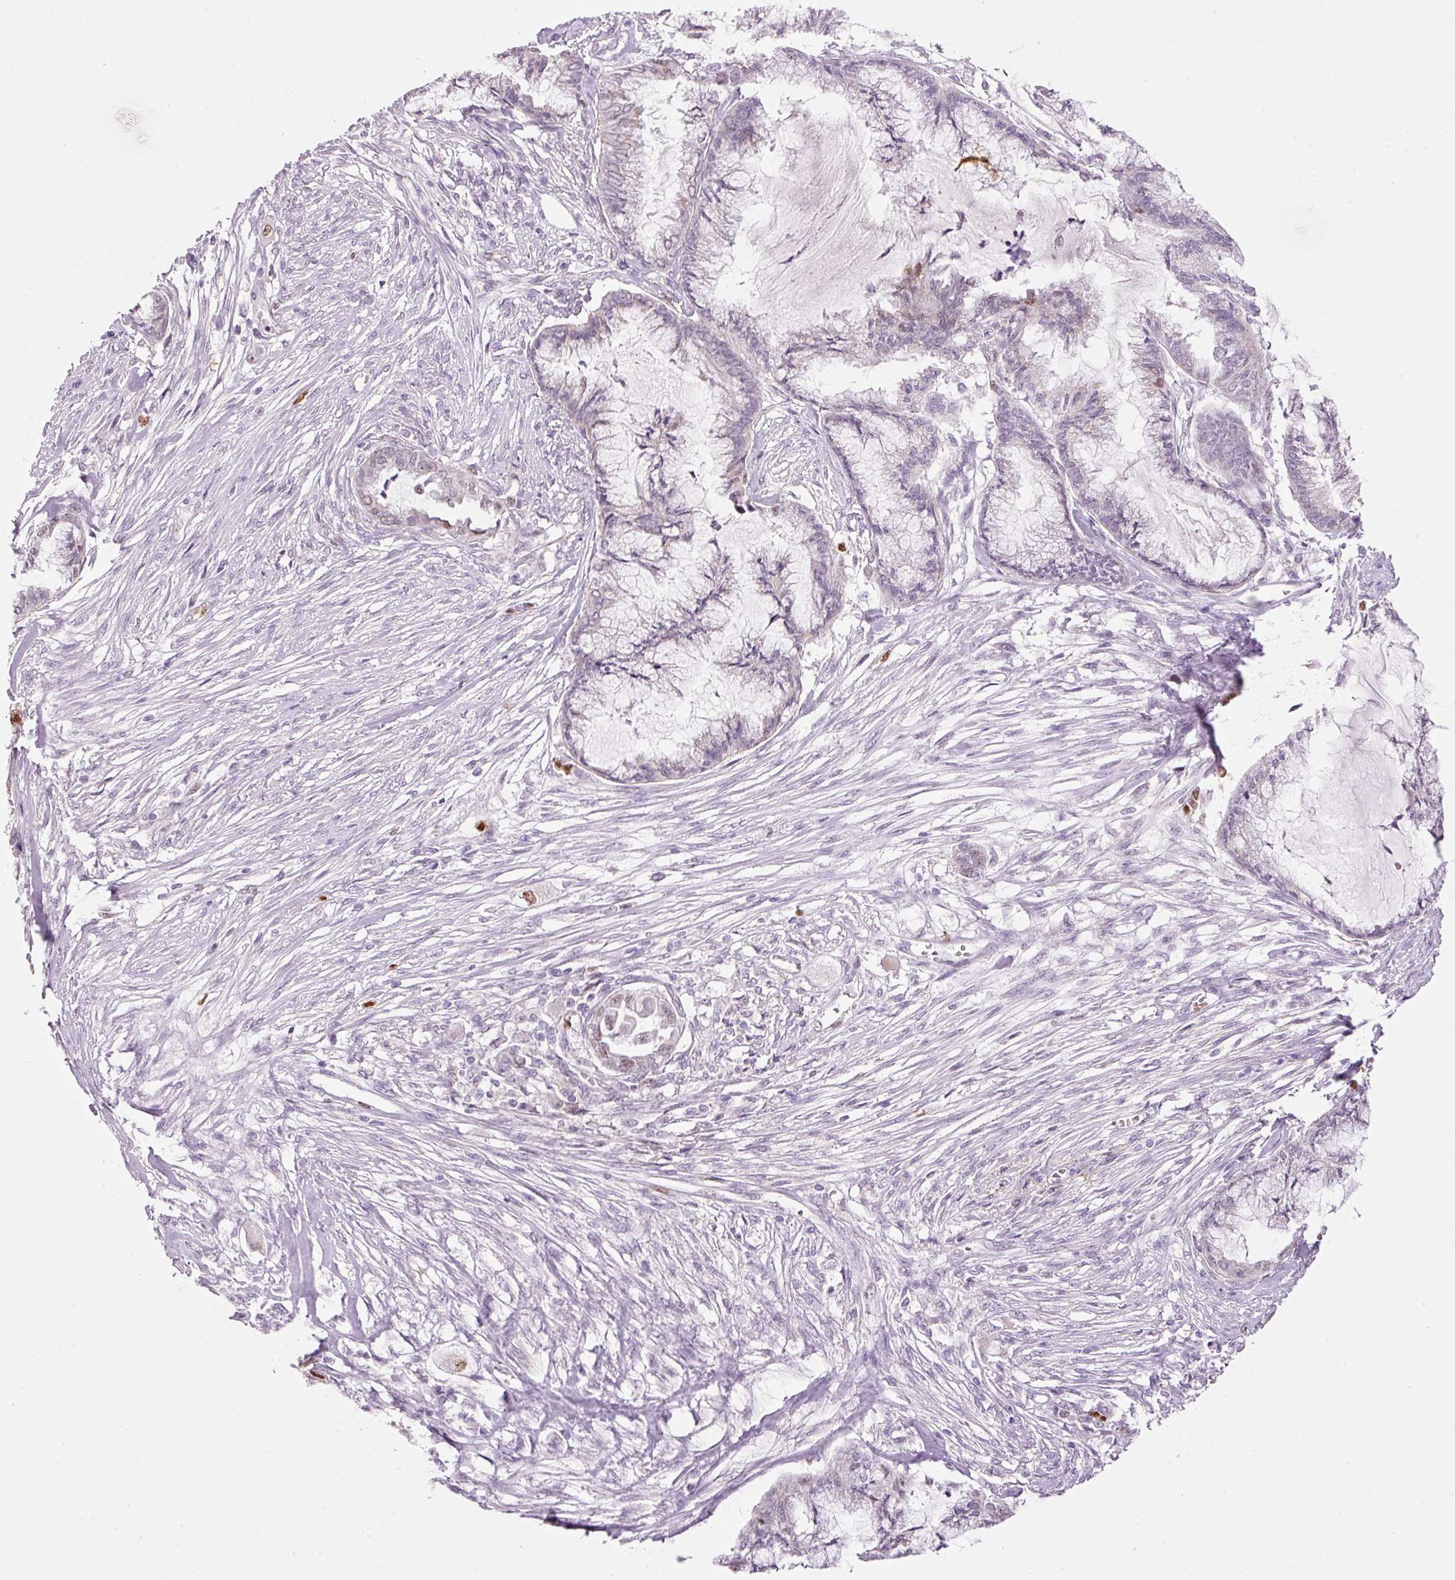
{"staining": {"intensity": "weak", "quantity": "<25%", "location": "nuclear"}, "tissue": "endometrial cancer", "cell_type": "Tumor cells", "image_type": "cancer", "snomed": [{"axis": "morphology", "description": "Adenocarcinoma, NOS"}, {"axis": "topography", "description": "Endometrium"}], "caption": "Immunohistochemical staining of human adenocarcinoma (endometrial) exhibits no significant positivity in tumor cells.", "gene": "KPNA2", "patient": {"sex": "female", "age": 86}}